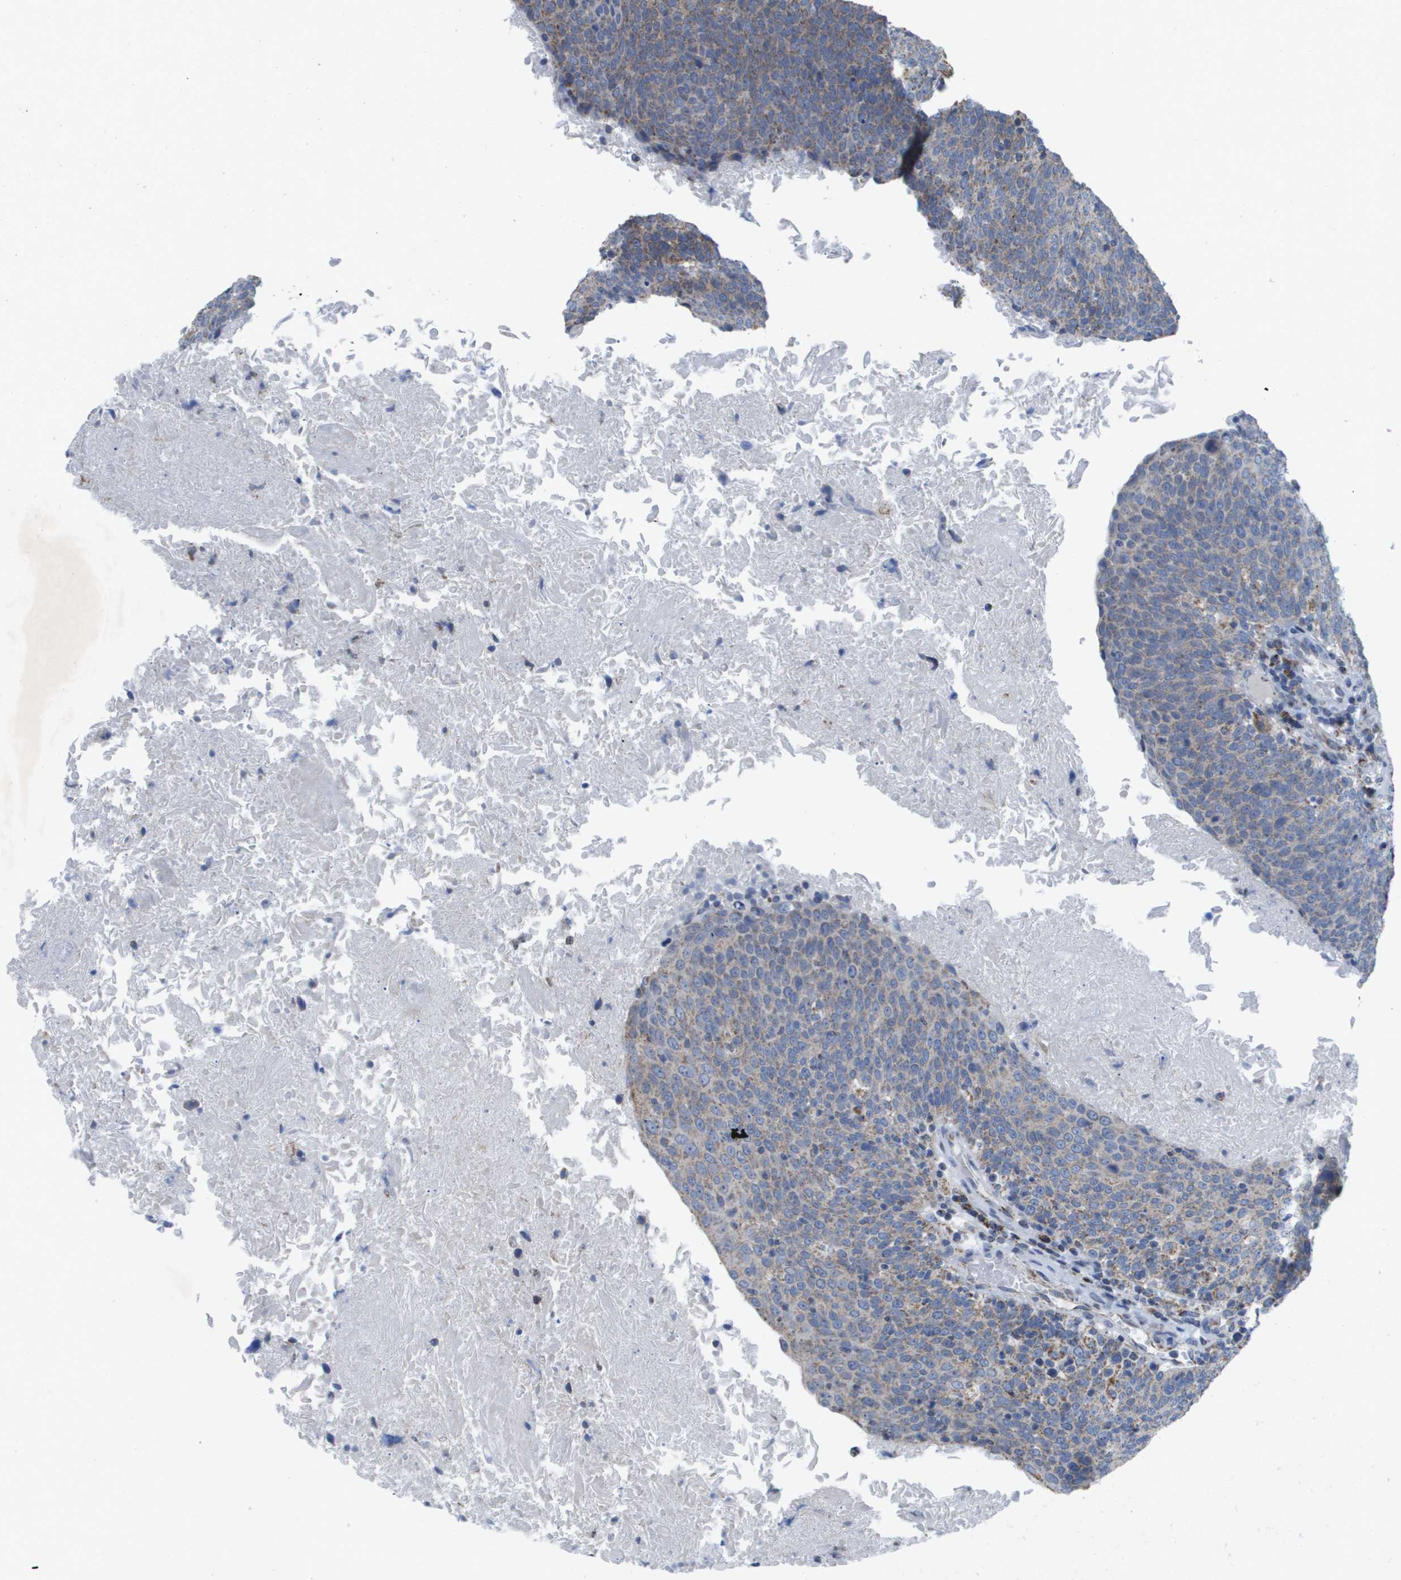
{"staining": {"intensity": "weak", "quantity": "25%-75%", "location": "cytoplasmic/membranous"}, "tissue": "head and neck cancer", "cell_type": "Tumor cells", "image_type": "cancer", "snomed": [{"axis": "morphology", "description": "Squamous cell carcinoma, NOS"}, {"axis": "morphology", "description": "Squamous cell carcinoma, metastatic, NOS"}, {"axis": "topography", "description": "Lymph node"}, {"axis": "topography", "description": "Head-Neck"}], "caption": "DAB immunohistochemical staining of head and neck cancer (squamous cell carcinoma) displays weak cytoplasmic/membranous protein staining in approximately 25%-75% of tumor cells.", "gene": "TMEM223", "patient": {"sex": "male", "age": 62}}